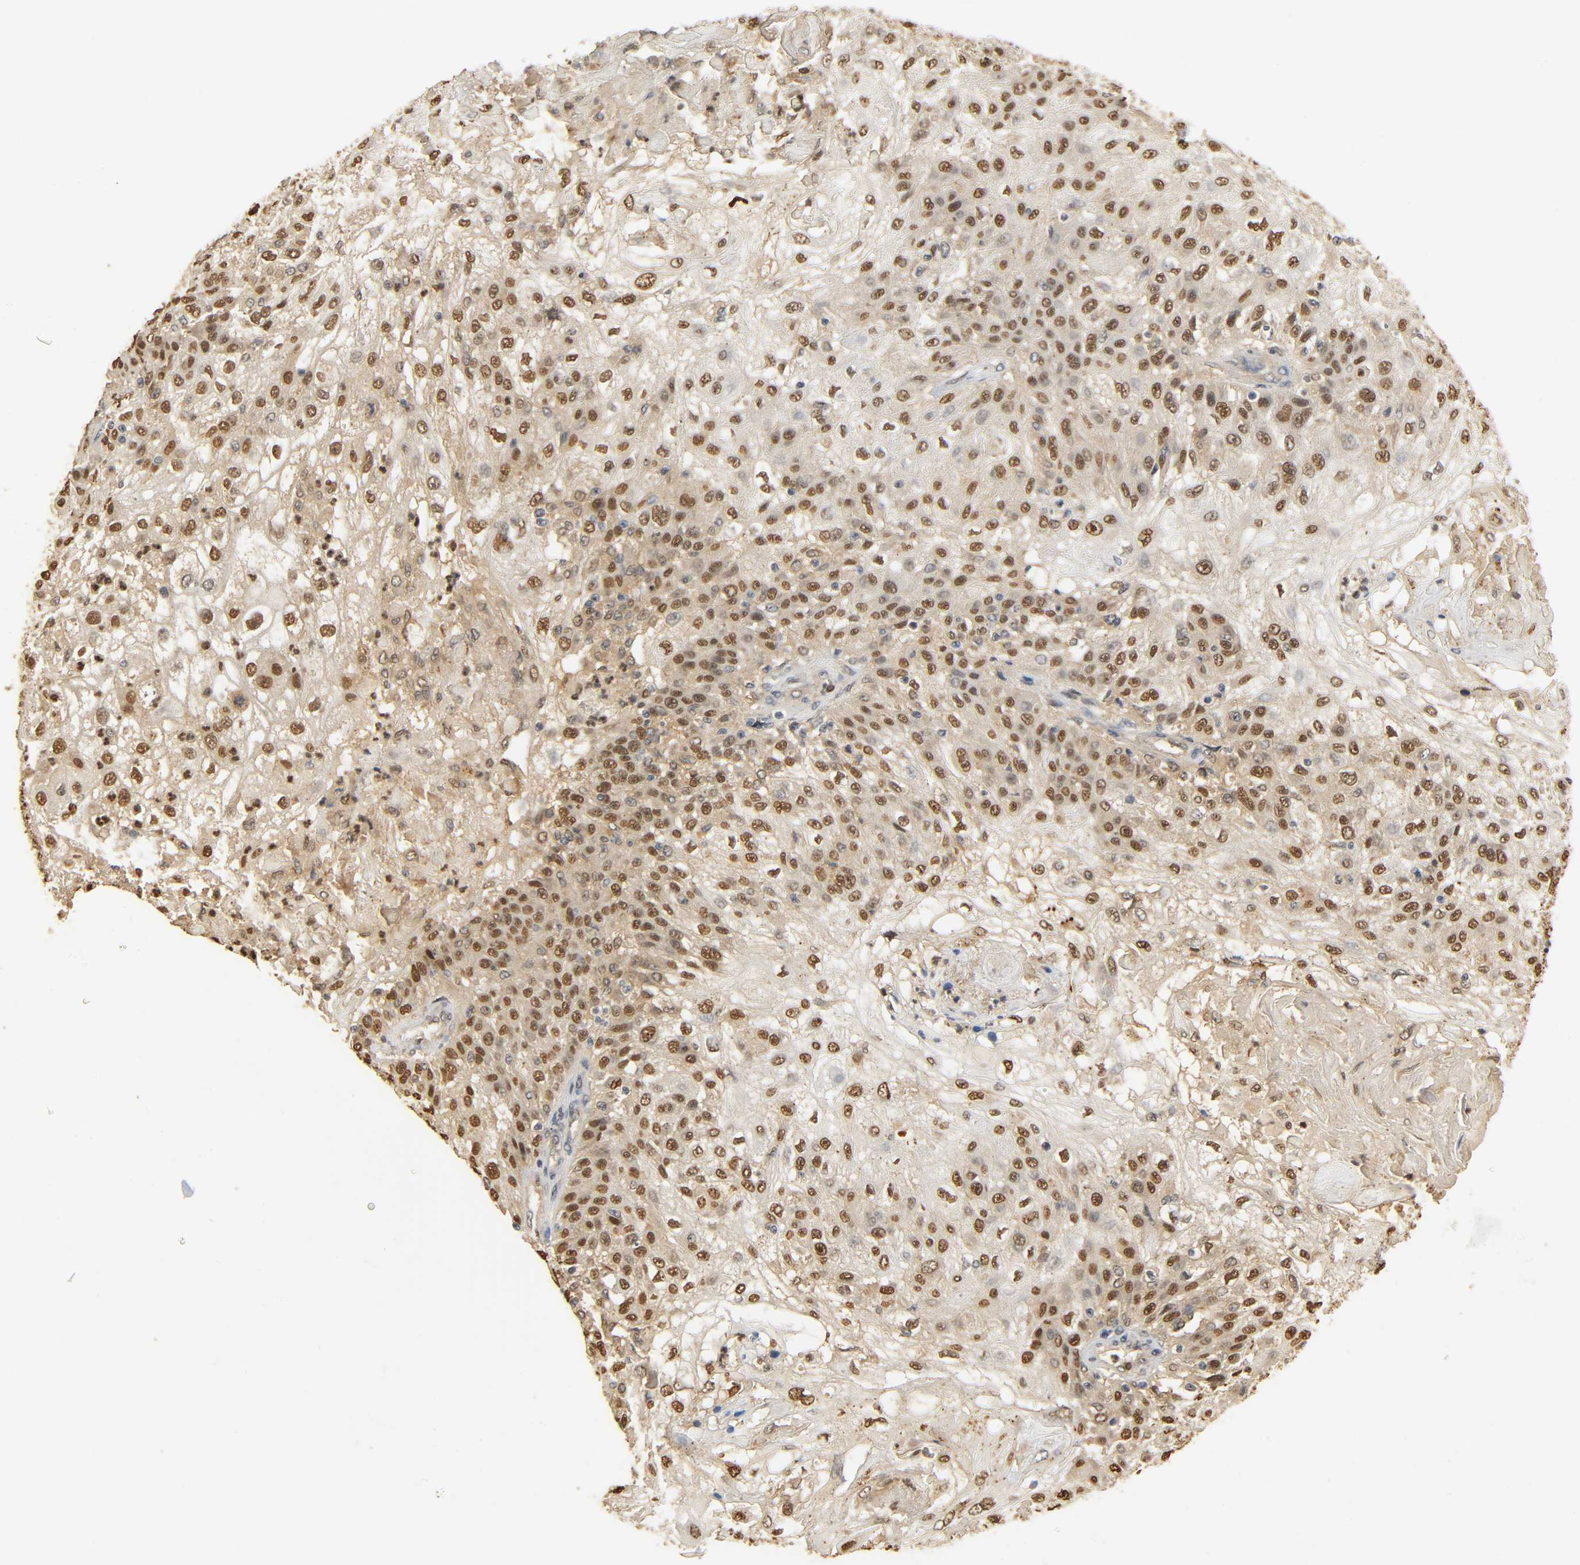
{"staining": {"intensity": "strong", "quantity": ">75%", "location": "cytoplasmic/membranous,nuclear"}, "tissue": "skin cancer", "cell_type": "Tumor cells", "image_type": "cancer", "snomed": [{"axis": "morphology", "description": "Normal tissue, NOS"}, {"axis": "morphology", "description": "Squamous cell carcinoma, NOS"}, {"axis": "topography", "description": "Skin"}], "caption": "Skin squamous cell carcinoma stained for a protein (brown) exhibits strong cytoplasmic/membranous and nuclear positive positivity in about >75% of tumor cells.", "gene": "ZFPM2", "patient": {"sex": "female", "age": 83}}